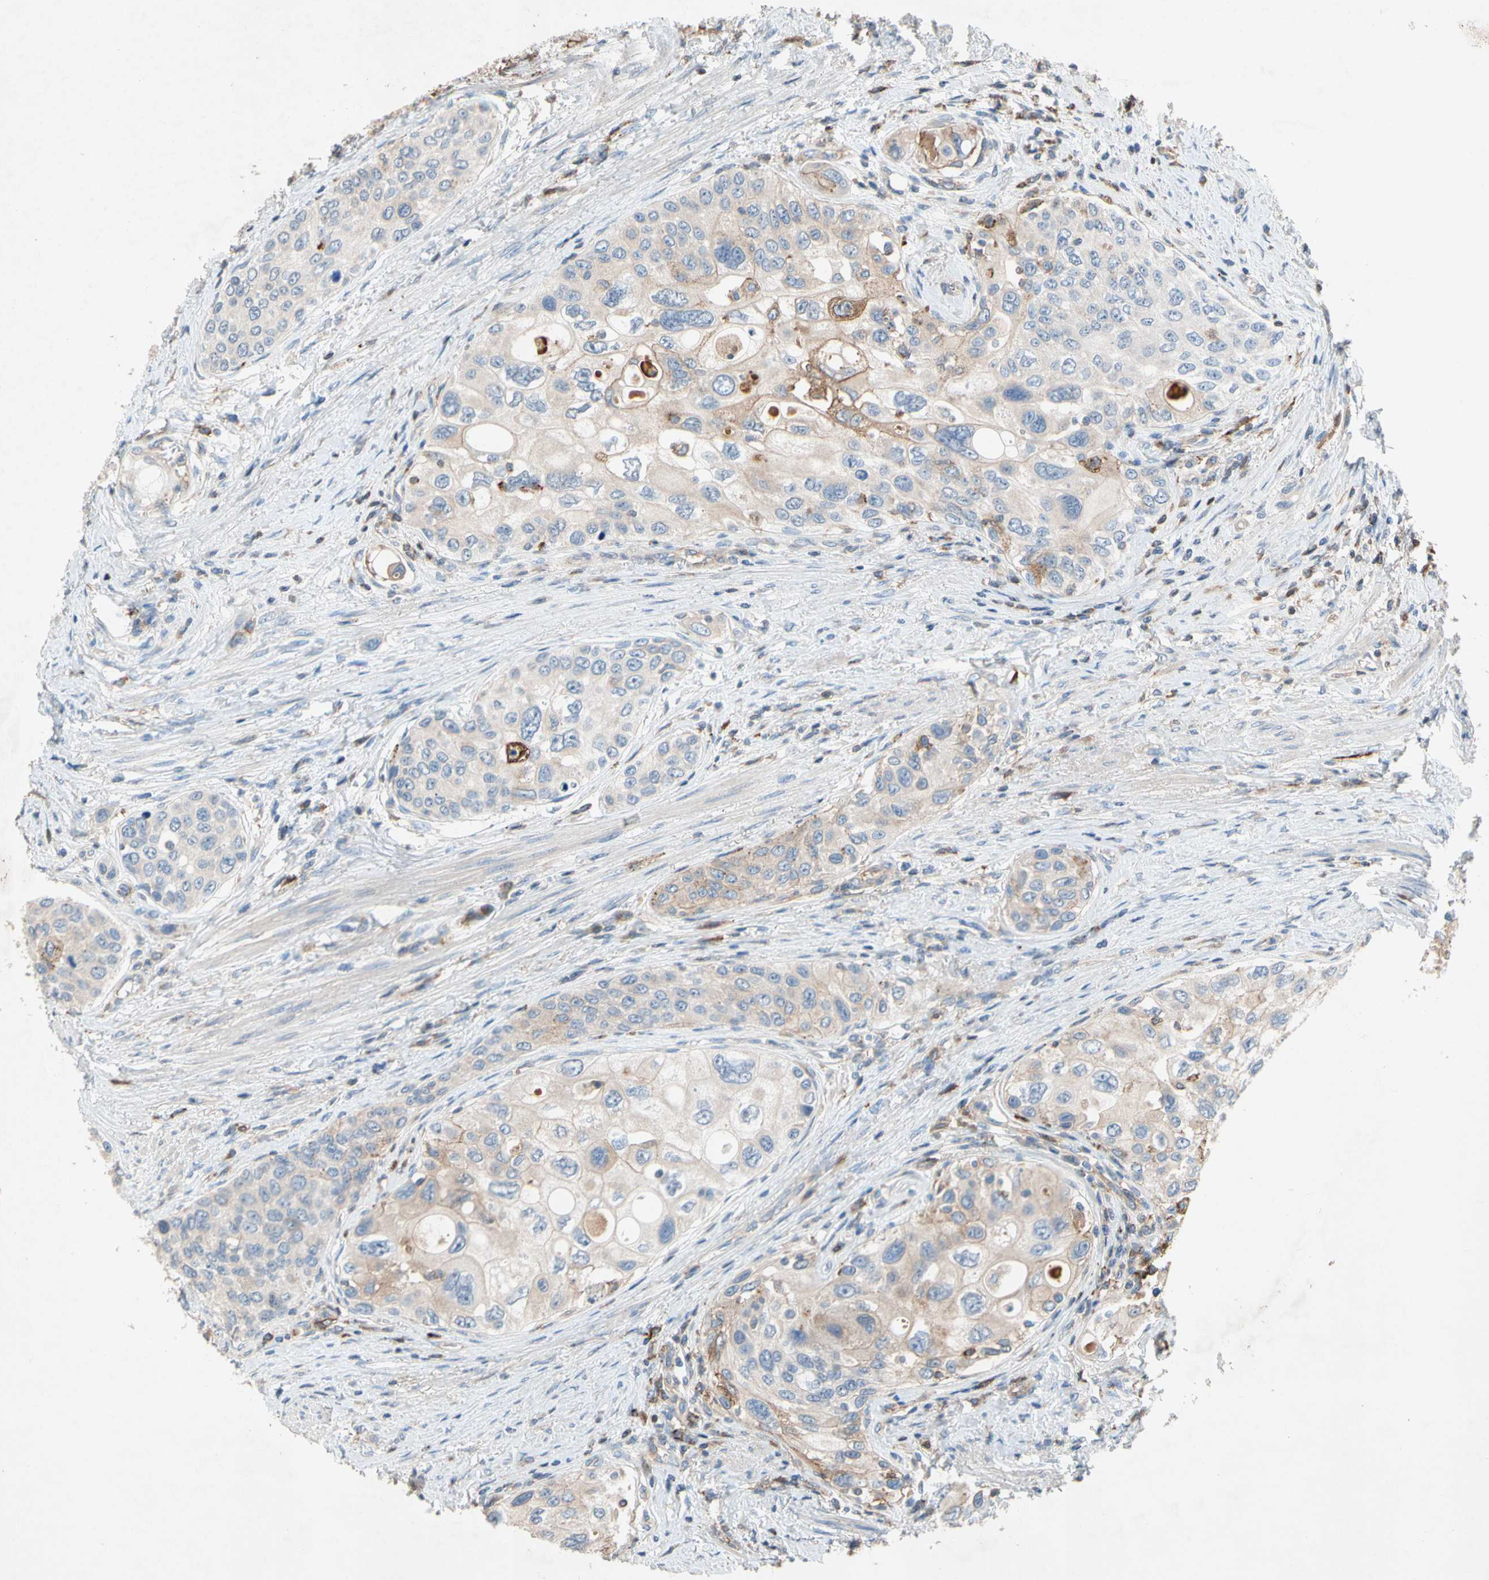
{"staining": {"intensity": "weak", "quantity": "25%-75%", "location": "cytoplasmic/membranous"}, "tissue": "urothelial cancer", "cell_type": "Tumor cells", "image_type": "cancer", "snomed": [{"axis": "morphology", "description": "Urothelial carcinoma, High grade"}, {"axis": "topography", "description": "Urinary bladder"}], "caption": "Tumor cells show low levels of weak cytoplasmic/membranous positivity in approximately 25%-75% of cells in human urothelial carcinoma (high-grade). Nuclei are stained in blue.", "gene": "NDFIP2", "patient": {"sex": "female", "age": 56}}